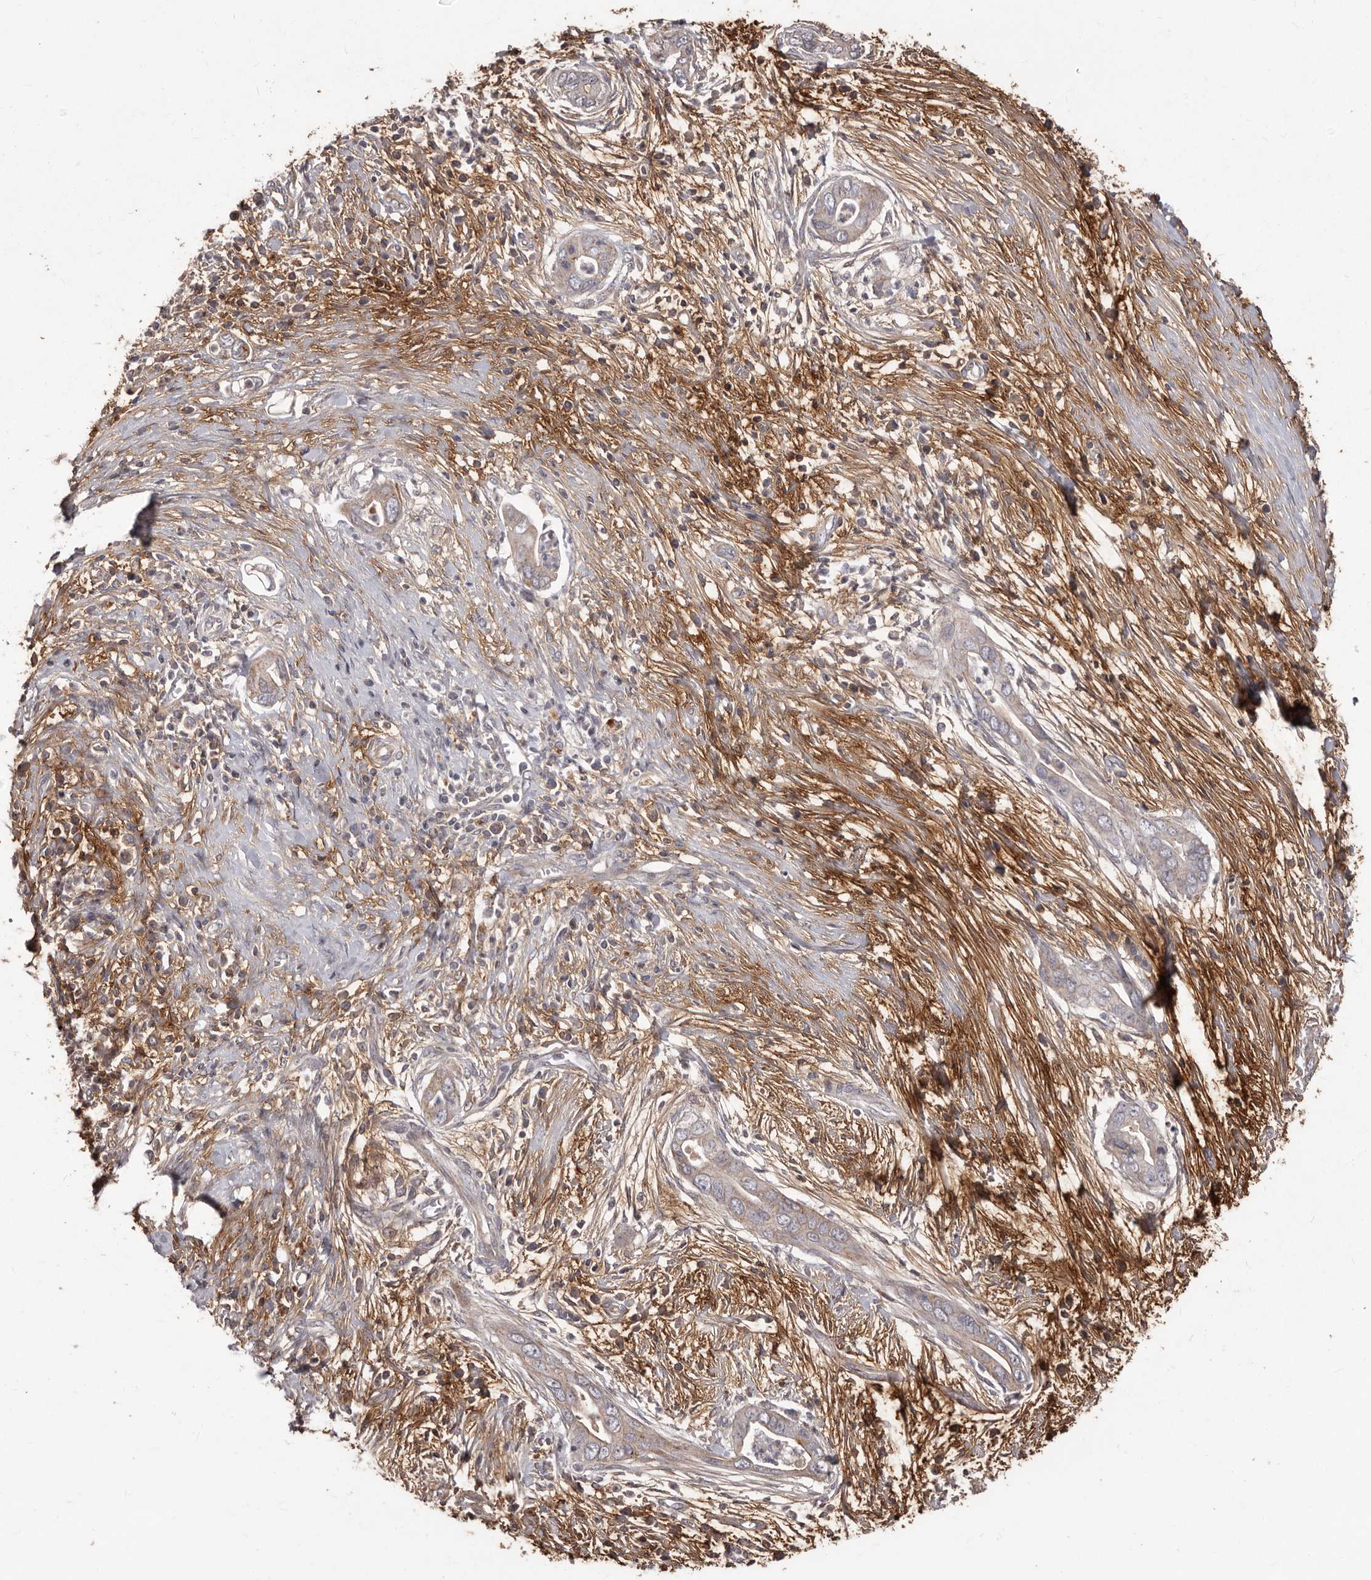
{"staining": {"intensity": "weak", "quantity": "25%-75%", "location": "cytoplasmic/membranous"}, "tissue": "pancreatic cancer", "cell_type": "Tumor cells", "image_type": "cancer", "snomed": [{"axis": "morphology", "description": "Adenocarcinoma, NOS"}, {"axis": "topography", "description": "Pancreas"}], "caption": "Human pancreatic adenocarcinoma stained with a protein marker shows weak staining in tumor cells.", "gene": "MTO1", "patient": {"sex": "male", "age": 75}}